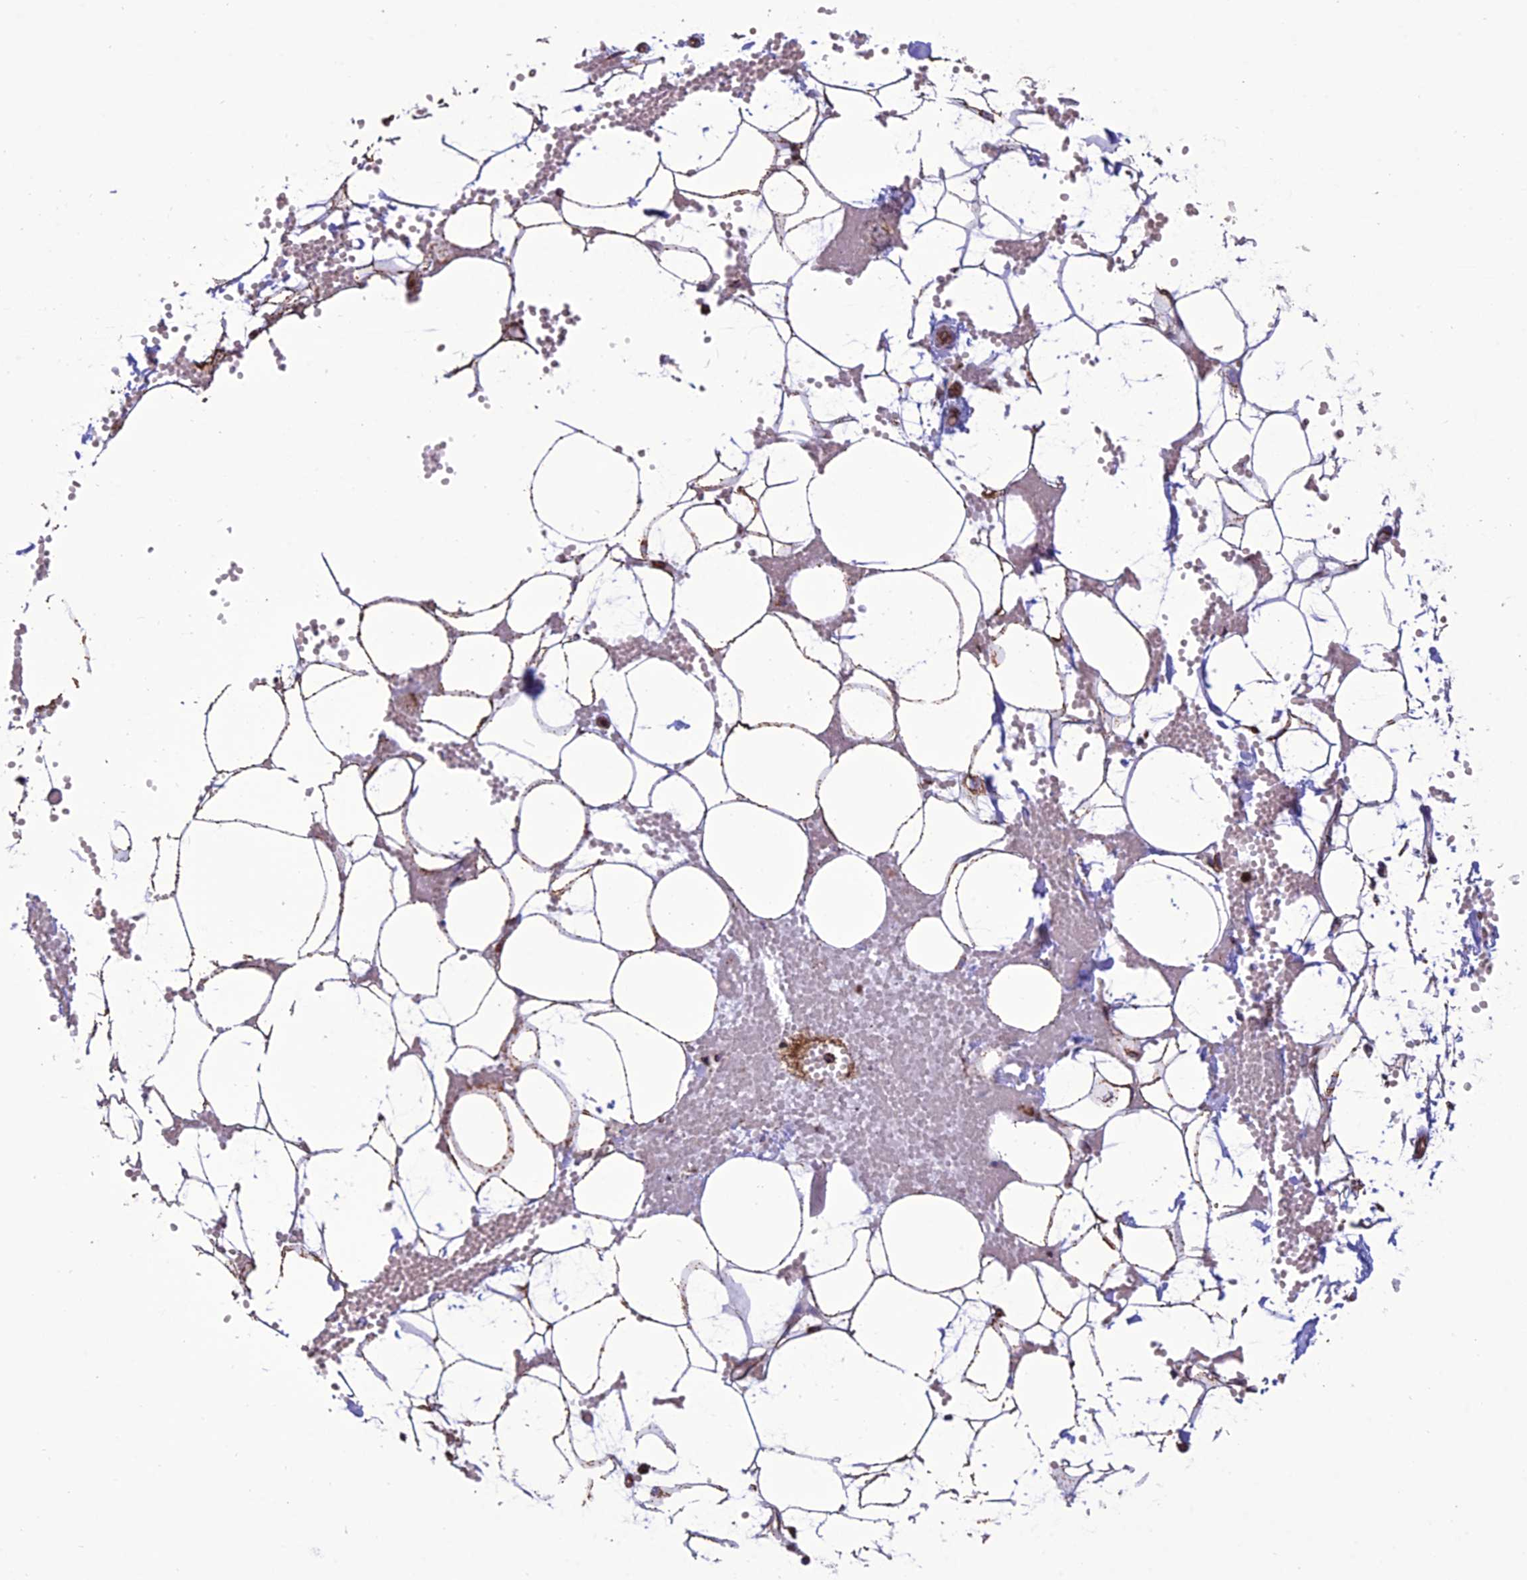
{"staining": {"intensity": "moderate", "quantity": ">75%", "location": "cytoplasmic/membranous"}, "tissue": "adipose tissue", "cell_type": "Adipocytes", "image_type": "normal", "snomed": [{"axis": "morphology", "description": "Normal tissue, NOS"}, {"axis": "topography", "description": "Breast"}], "caption": "Unremarkable adipose tissue was stained to show a protein in brown. There is medium levels of moderate cytoplasmic/membranous positivity in approximately >75% of adipocytes.", "gene": "NDUFAF1", "patient": {"sex": "female", "age": 23}}